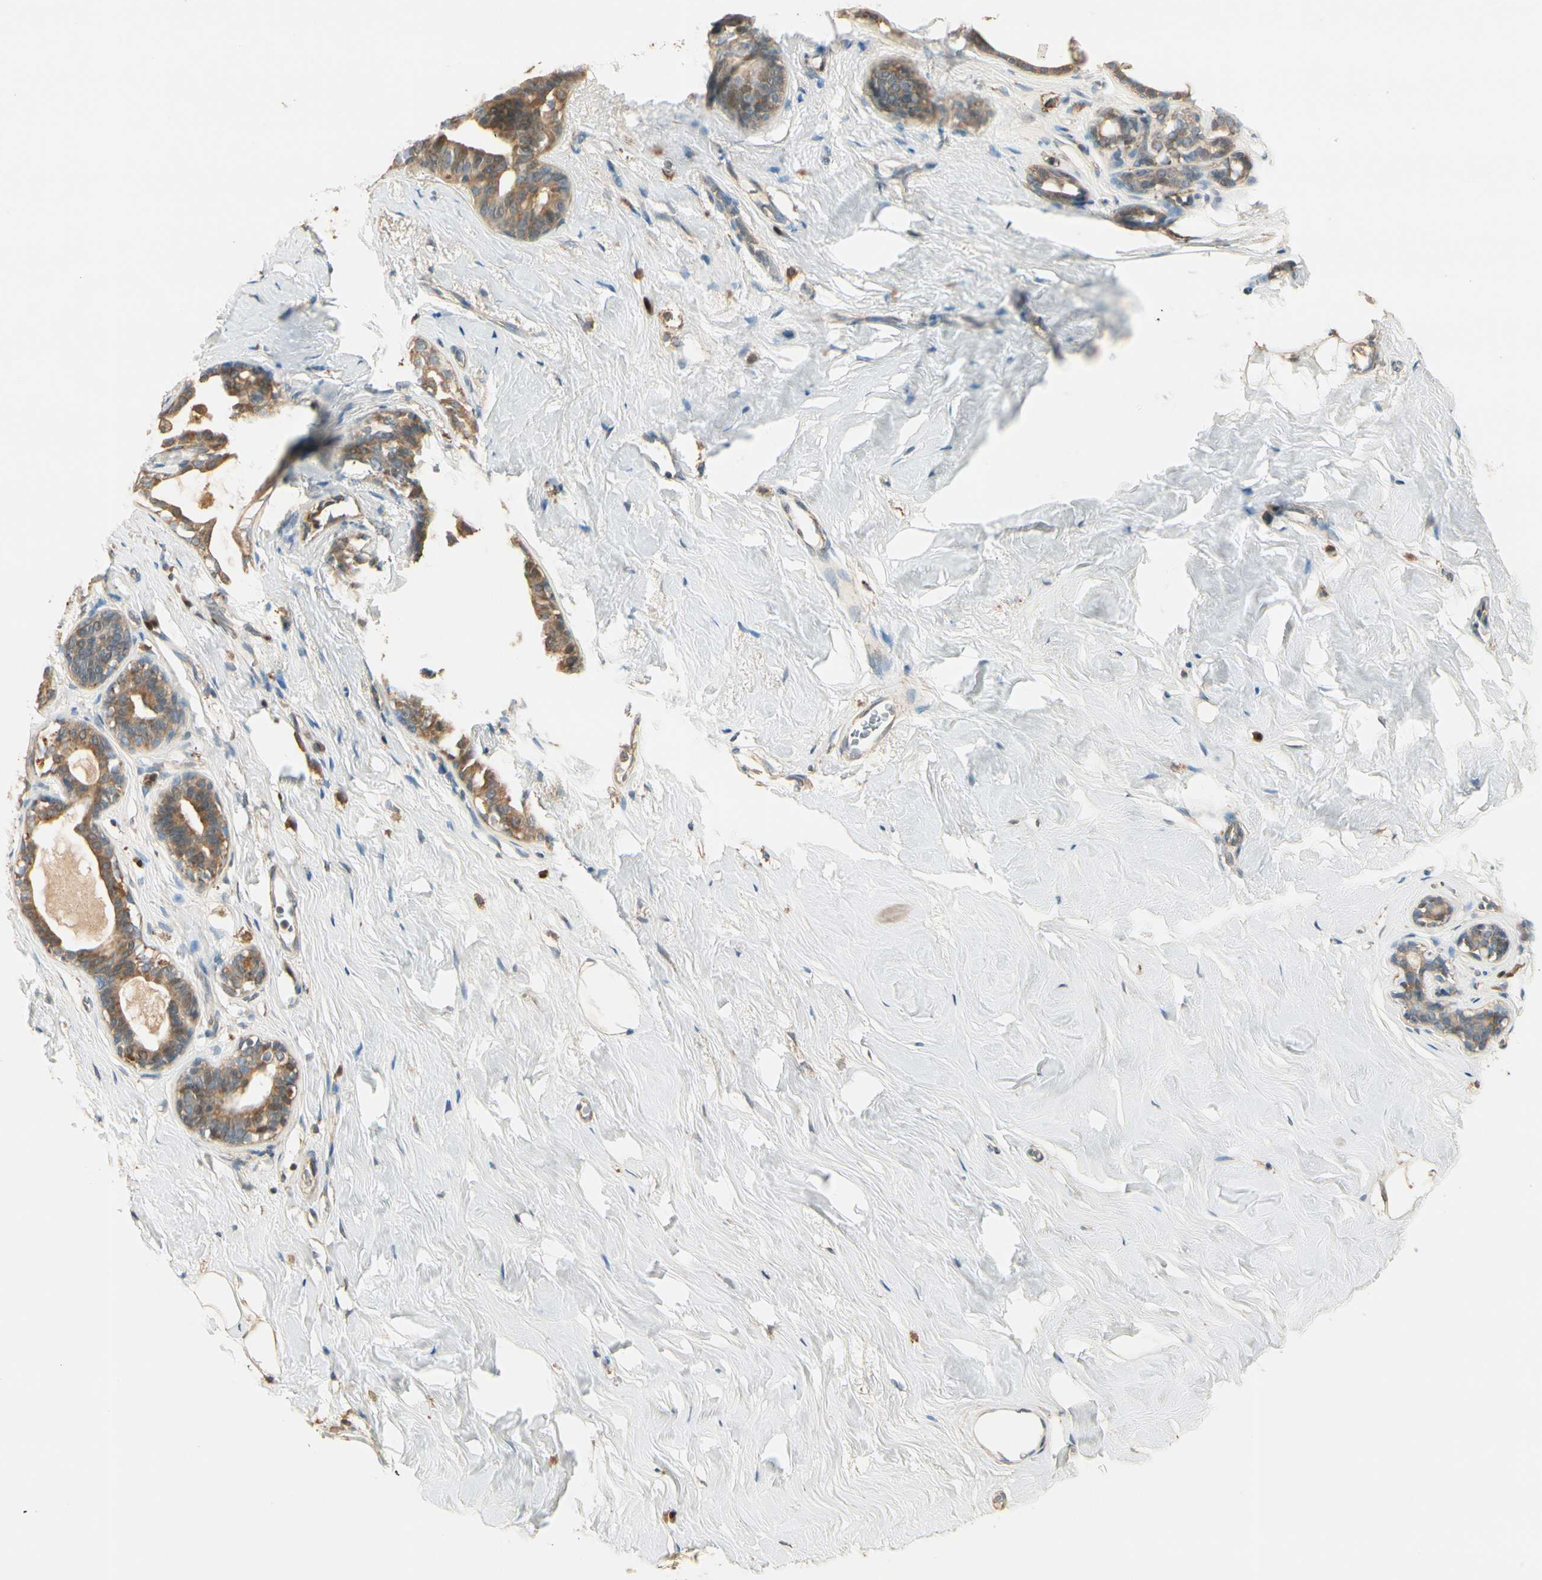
{"staining": {"intensity": "negative", "quantity": "none", "location": "none"}, "tissue": "breast", "cell_type": "Adipocytes", "image_type": "normal", "snomed": [{"axis": "morphology", "description": "Normal tissue, NOS"}, {"axis": "topography", "description": "Breast"}], "caption": "A high-resolution micrograph shows IHC staining of benign breast, which exhibits no significant expression in adipocytes. (DAB (3,3'-diaminobenzidine) IHC, high magnification).", "gene": "PLXNA1", "patient": {"sex": "female", "age": 75}}